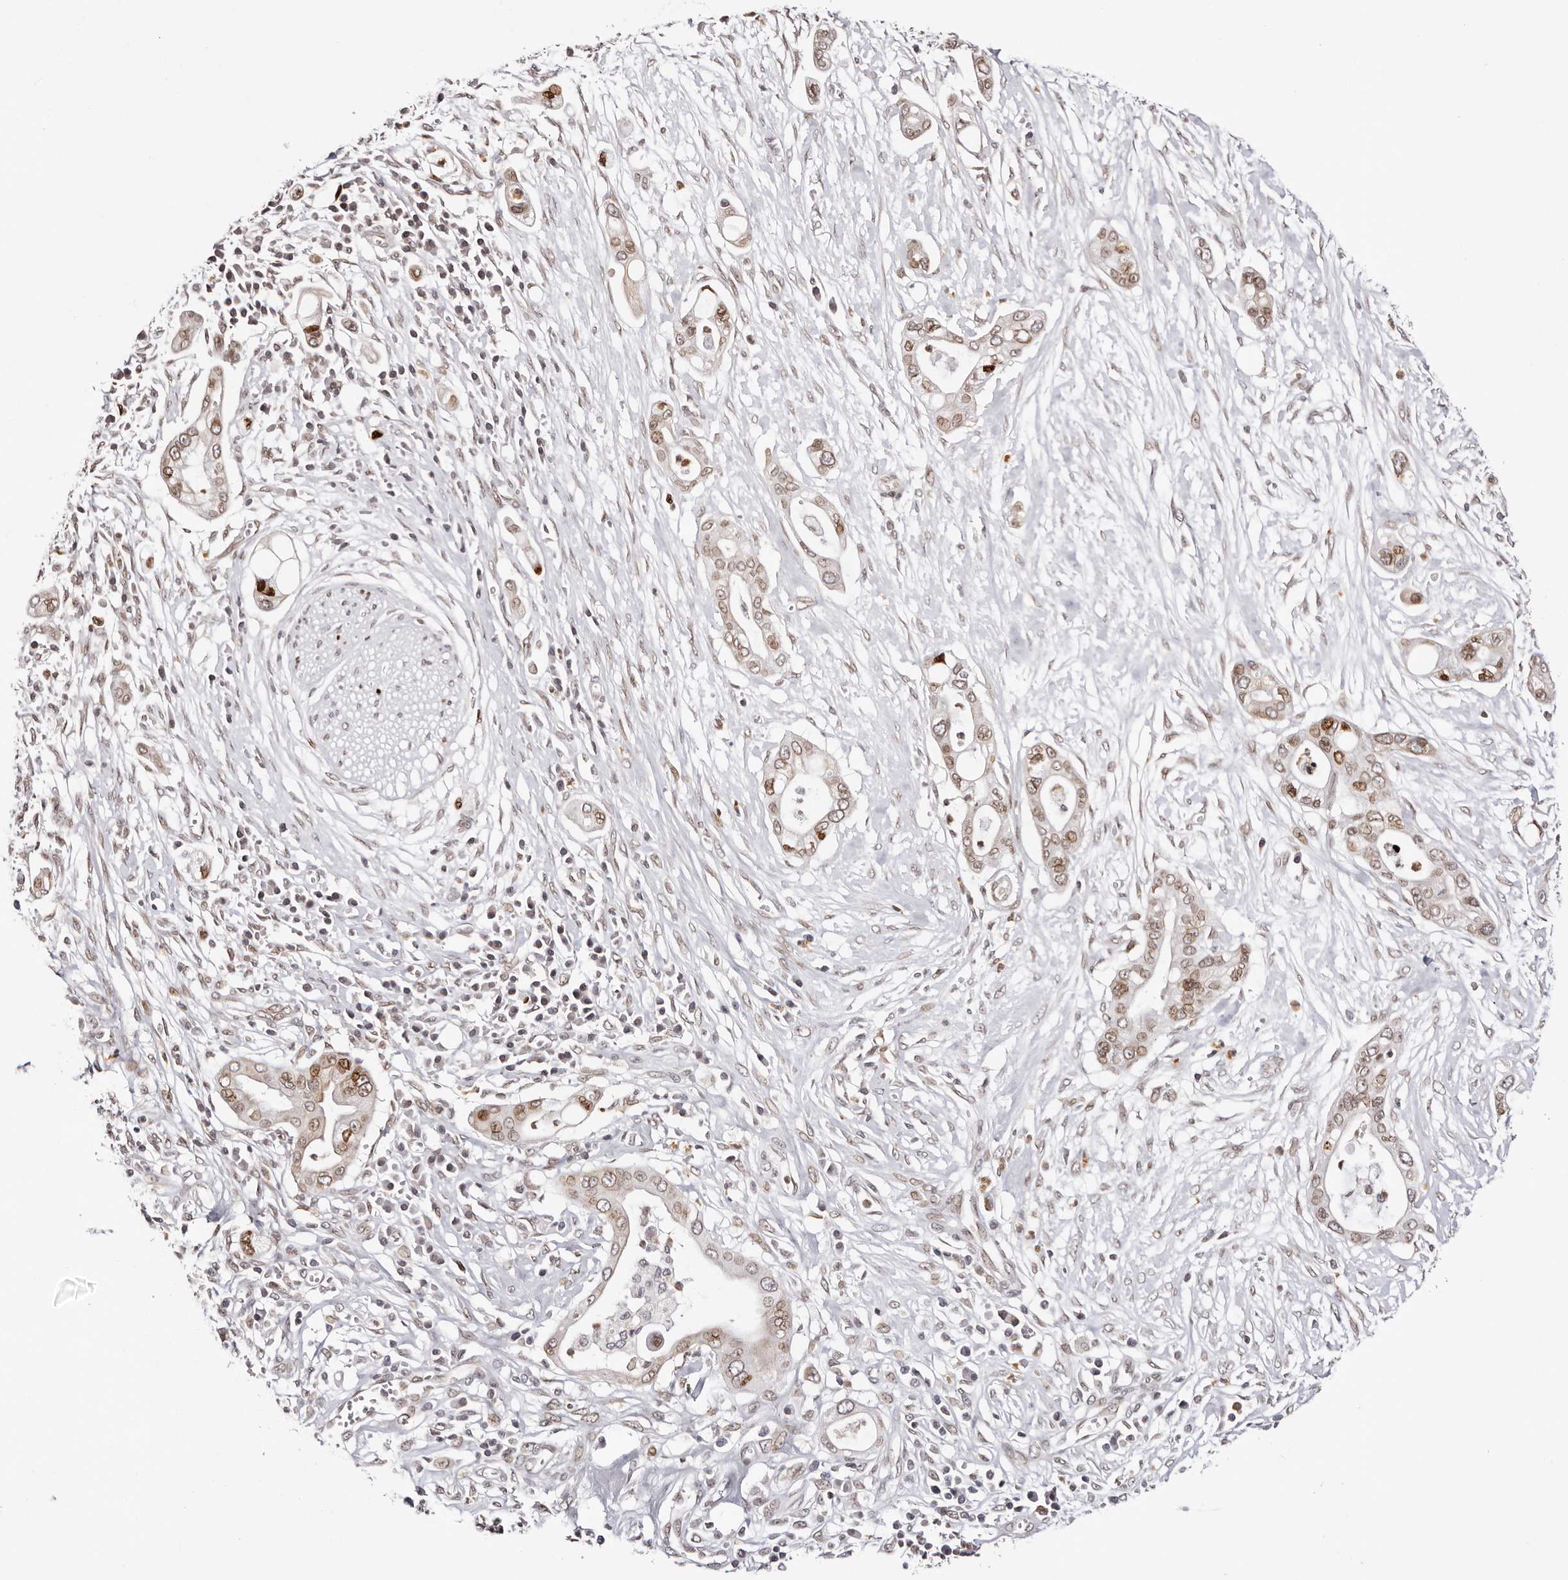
{"staining": {"intensity": "moderate", "quantity": ">75%", "location": "cytoplasmic/membranous,nuclear"}, "tissue": "pancreatic cancer", "cell_type": "Tumor cells", "image_type": "cancer", "snomed": [{"axis": "morphology", "description": "Adenocarcinoma, NOS"}, {"axis": "topography", "description": "Pancreas"}], "caption": "Pancreatic cancer (adenocarcinoma) stained with a protein marker reveals moderate staining in tumor cells.", "gene": "NUP153", "patient": {"sex": "male", "age": 68}}